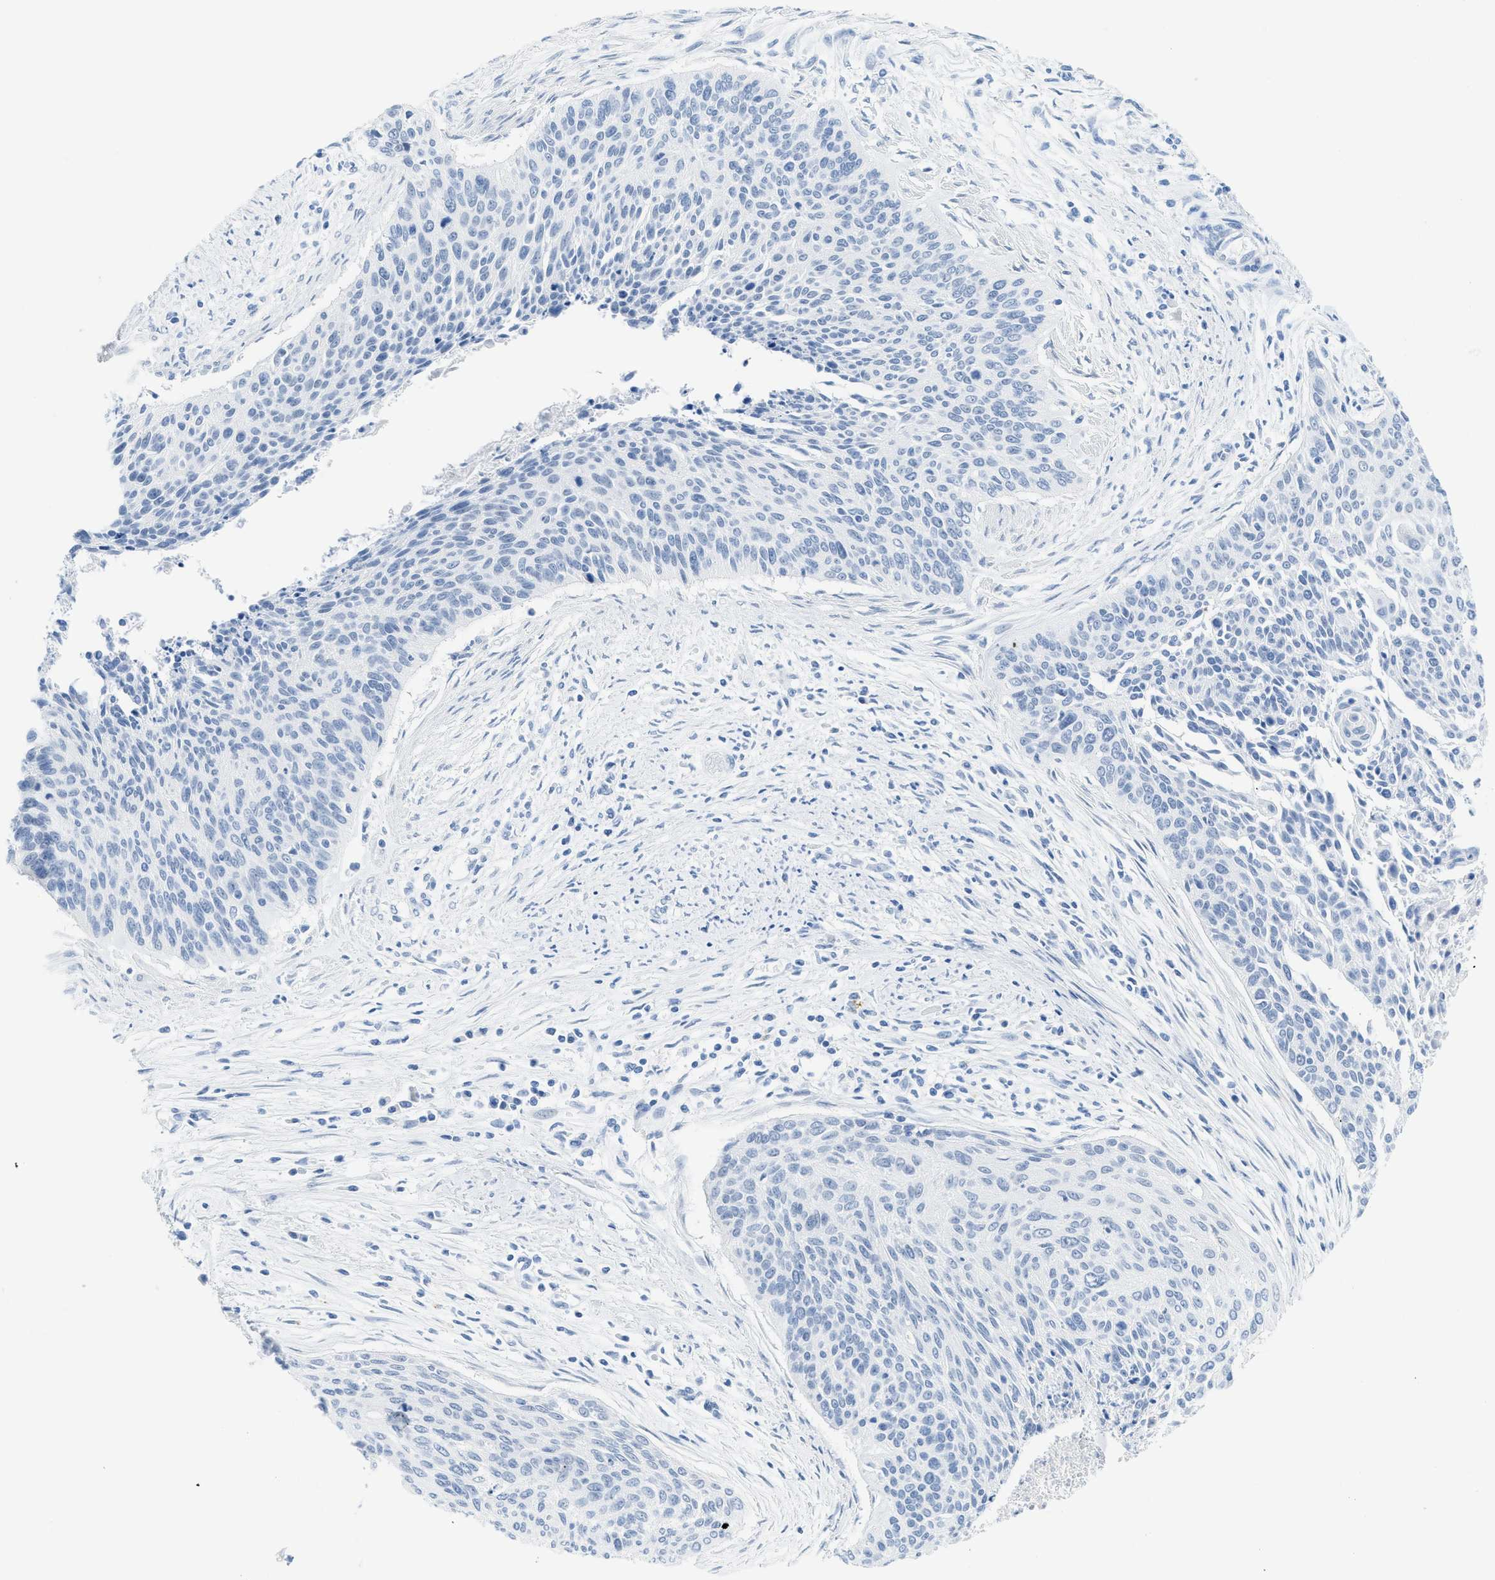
{"staining": {"intensity": "negative", "quantity": "none", "location": "none"}, "tissue": "cervical cancer", "cell_type": "Tumor cells", "image_type": "cancer", "snomed": [{"axis": "morphology", "description": "Squamous cell carcinoma, NOS"}, {"axis": "topography", "description": "Cervix"}], "caption": "There is no significant expression in tumor cells of cervical cancer.", "gene": "WDR4", "patient": {"sex": "female", "age": 55}}